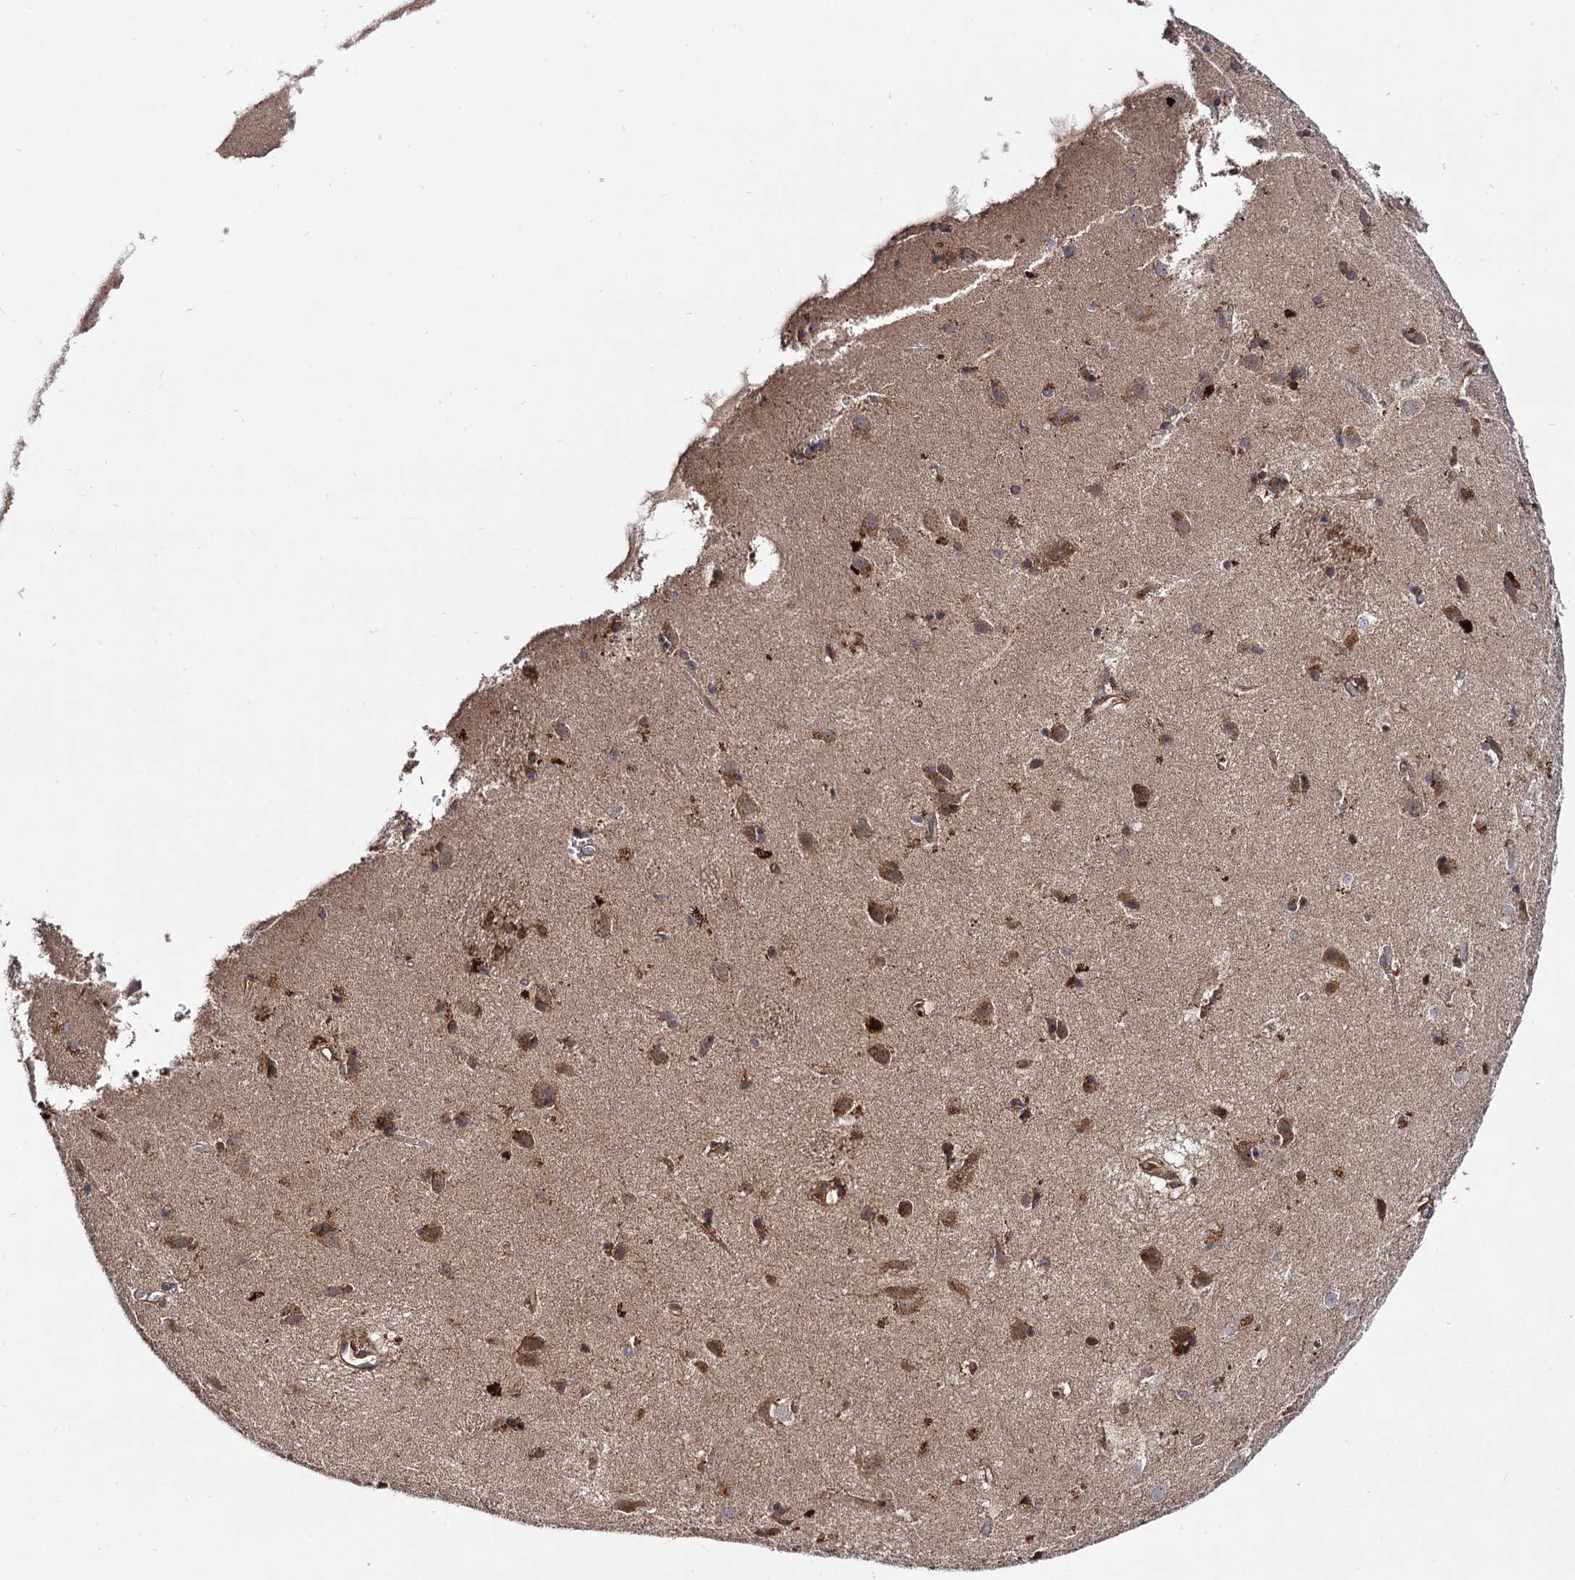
{"staining": {"intensity": "moderate", "quantity": "25%-75%", "location": "cytoplasmic/membranous"}, "tissue": "caudate", "cell_type": "Glial cells", "image_type": "normal", "snomed": [{"axis": "morphology", "description": "Normal tissue, NOS"}, {"axis": "topography", "description": "Lateral ventricle wall"}], "caption": "The histopathology image exhibits a brown stain indicating the presence of a protein in the cytoplasmic/membranous of glial cells in caudate.", "gene": "MICAL2", "patient": {"sex": "male", "age": 70}}